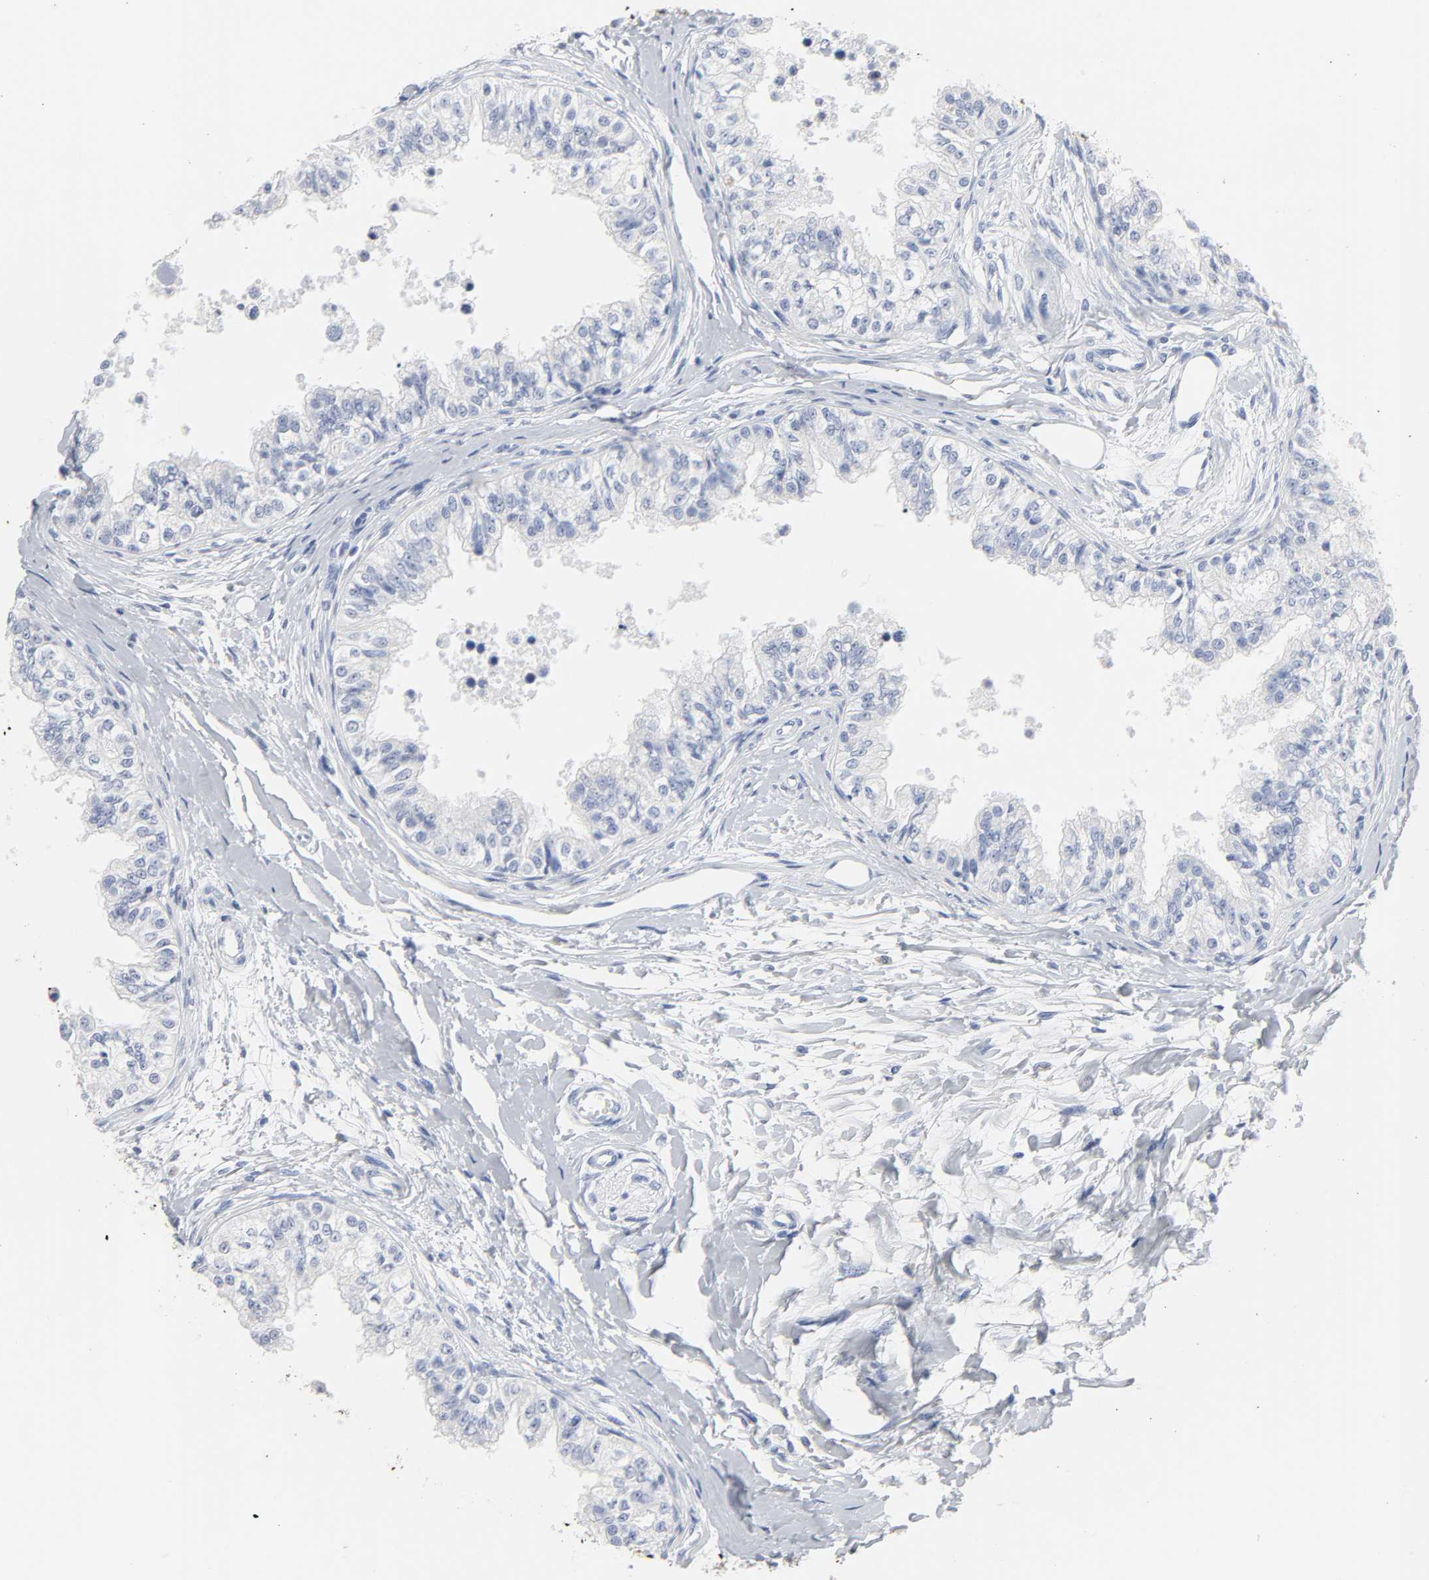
{"staining": {"intensity": "negative", "quantity": "none", "location": "none"}, "tissue": "epididymis", "cell_type": "Glandular cells", "image_type": "normal", "snomed": [{"axis": "morphology", "description": "Normal tissue, NOS"}, {"axis": "morphology", "description": "Adenocarcinoma, metastatic, NOS"}, {"axis": "topography", "description": "Testis"}, {"axis": "topography", "description": "Epididymis"}], "caption": "A high-resolution histopathology image shows immunohistochemistry staining of benign epididymis, which exhibits no significant staining in glandular cells.", "gene": "ACP3", "patient": {"sex": "male", "age": 26}}